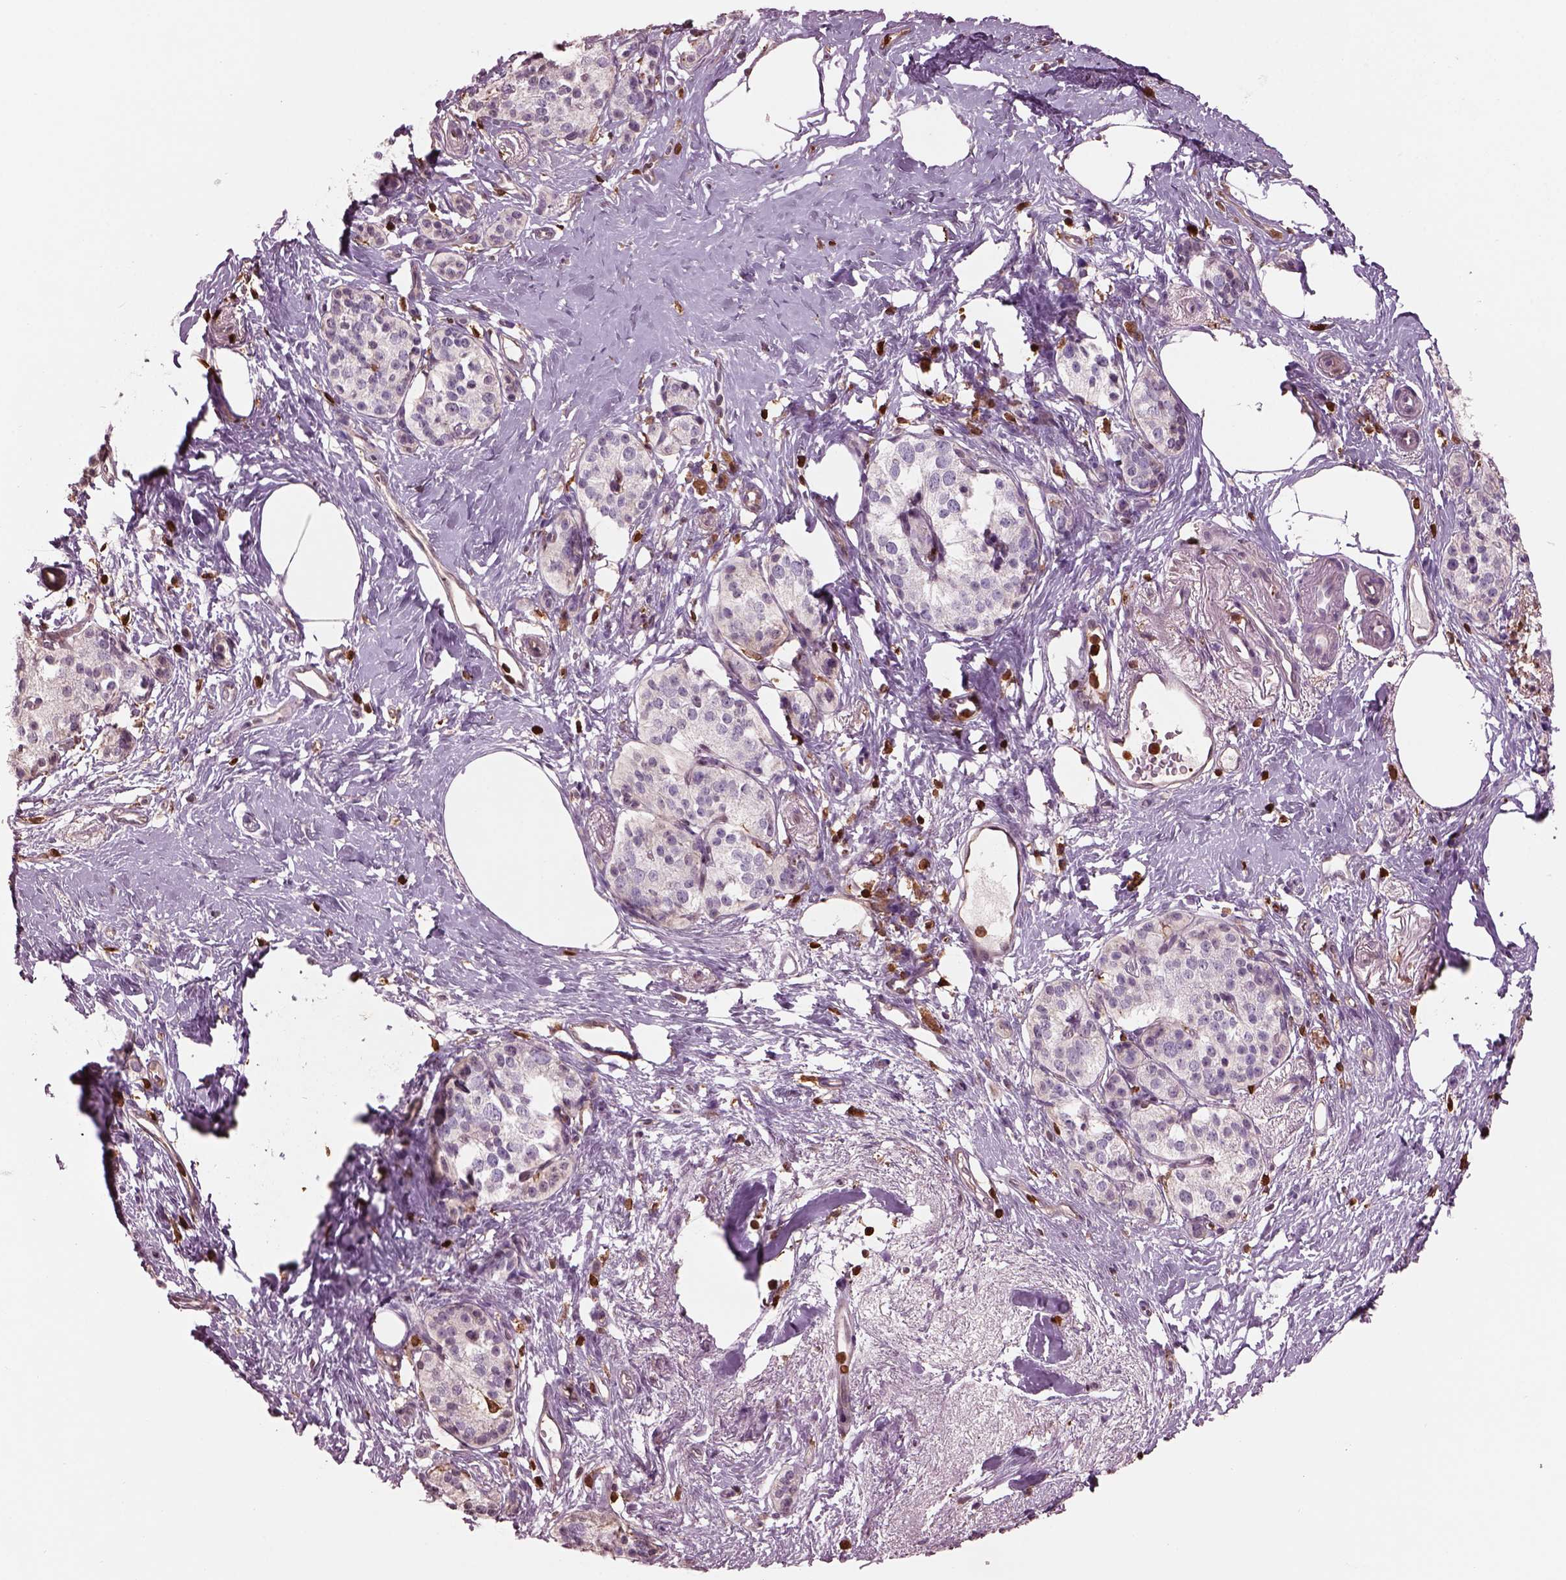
{"staining": {"intensity": "weak", "quantity": "<25%", "location": "cytoplasmic/membranous"}, "tissue": "pancreatic cancer", "cell_type": "Tumor cells", "image_type": "cancer", "snomed": [{"axis": "morphology", "description": "Adenocarcinoma, NOS"}, {"axis": "topography", "description": "Pancreas"}], "caption": "DAB immunohistochemical staining of adenocarcinoma (pancreatic) exhibits no significant expression in tumor cells.", "gene": "IL31RA", "patient": {"sex": "female", "age": 72}}